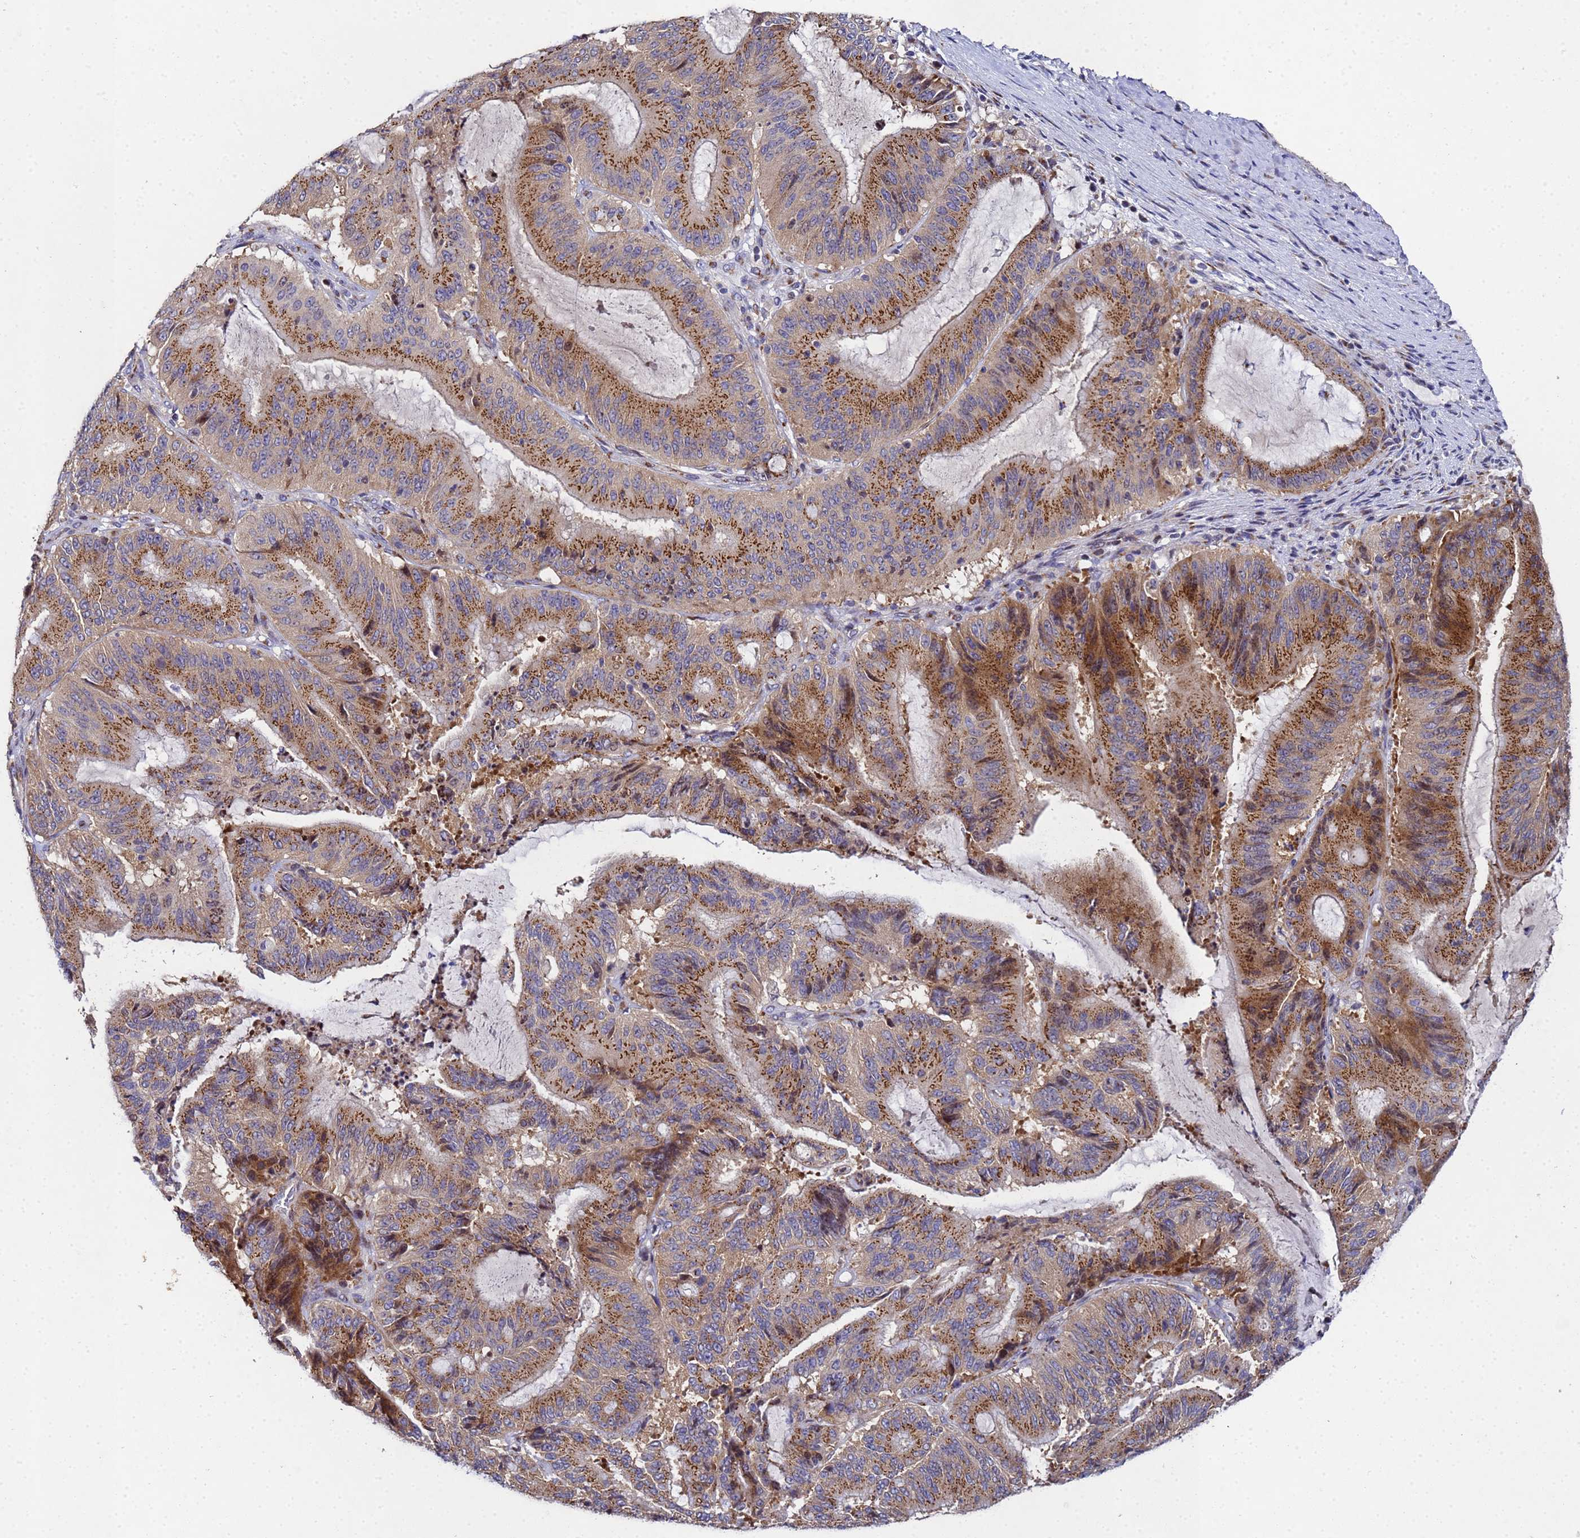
{"staining": {"intensity": "moderate", "quantity": ">75%", "location": "cytoplasmic/membranous"}, "tissue": "liver cancer", "cell_type": "Tumor cells", "image_type": "cancer", "snomed": [{"axis": "morphology", "description": "Normal tissue, NOS"}, {"axis": "morphology", "description": "Cholangiocarcinoma"}, {"axis": "topography", "description": "Liver"}, {"axis": "topography", "description": "Peripheral nerve tissue"}], "caption": "Liver cancer (cholangiocarcinoma) stained with a protein marker displays moderate staining in tumor cells.", "gene": "NSUN6", "patient": {"sex": "female", "age": 73}}